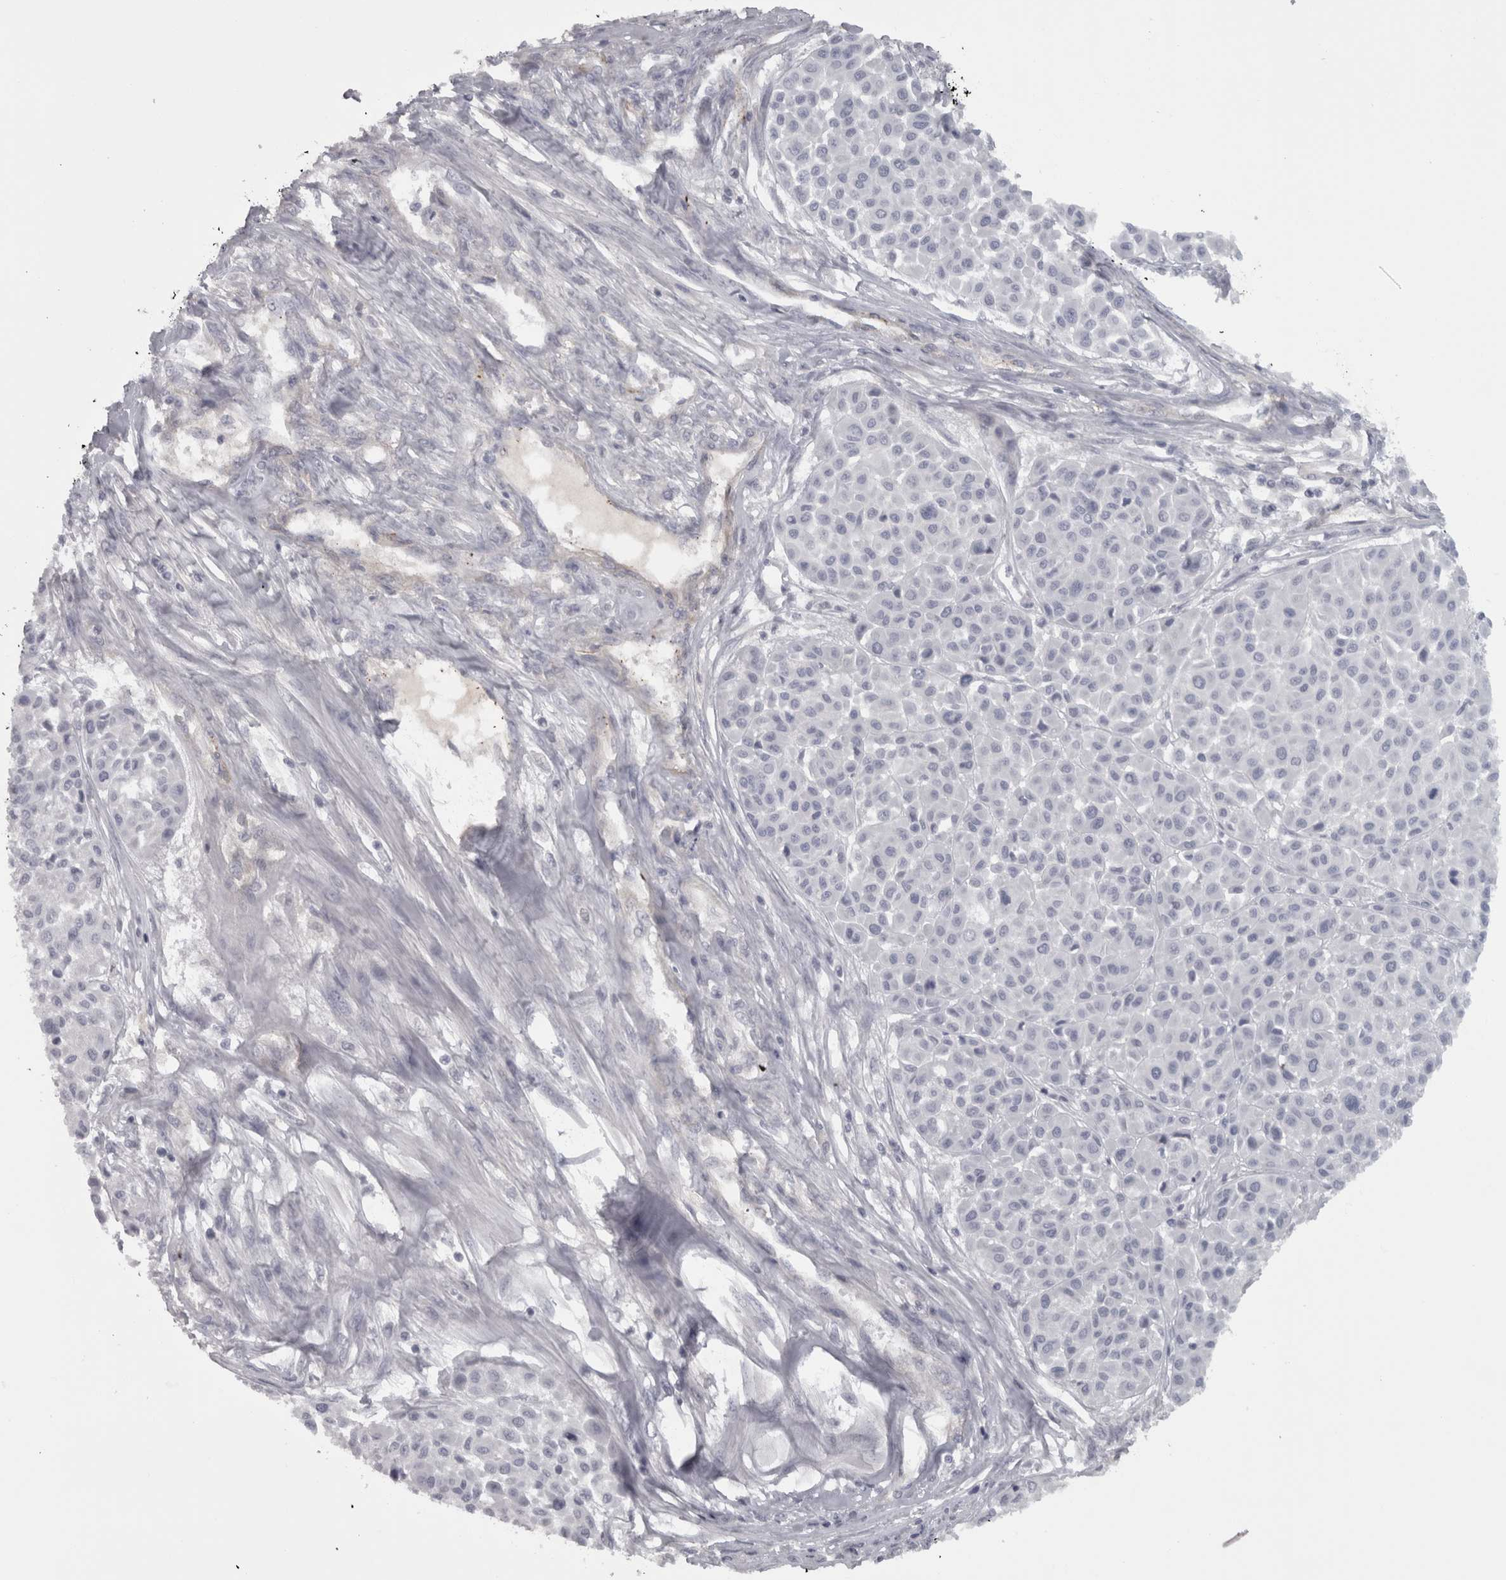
{"staining": {"intensity": "negative", "quantity": "none", "location": "none"}, "tissue": "melanoma", "cell_type": "Tumor cells", "image_type": "cancer", "snomed": [{"axis": "morphology", "description": "Malignant melanoma, Metastatic site"}, {"axis": "topography", "description": "Soft tissue"}], "caption": "High magnification brightfield microscopy of melanoma stained with DAB (3,3'-diaminobenzidine) (brown) and counterstained with hematoxylin (blue): tumor cells show no significant staining. (DAB (3,3'-diaminobenzidine) IHC, high magnification).", "gene": "PPP1R12B", "patient": {"sex": "male", "age": 41}}